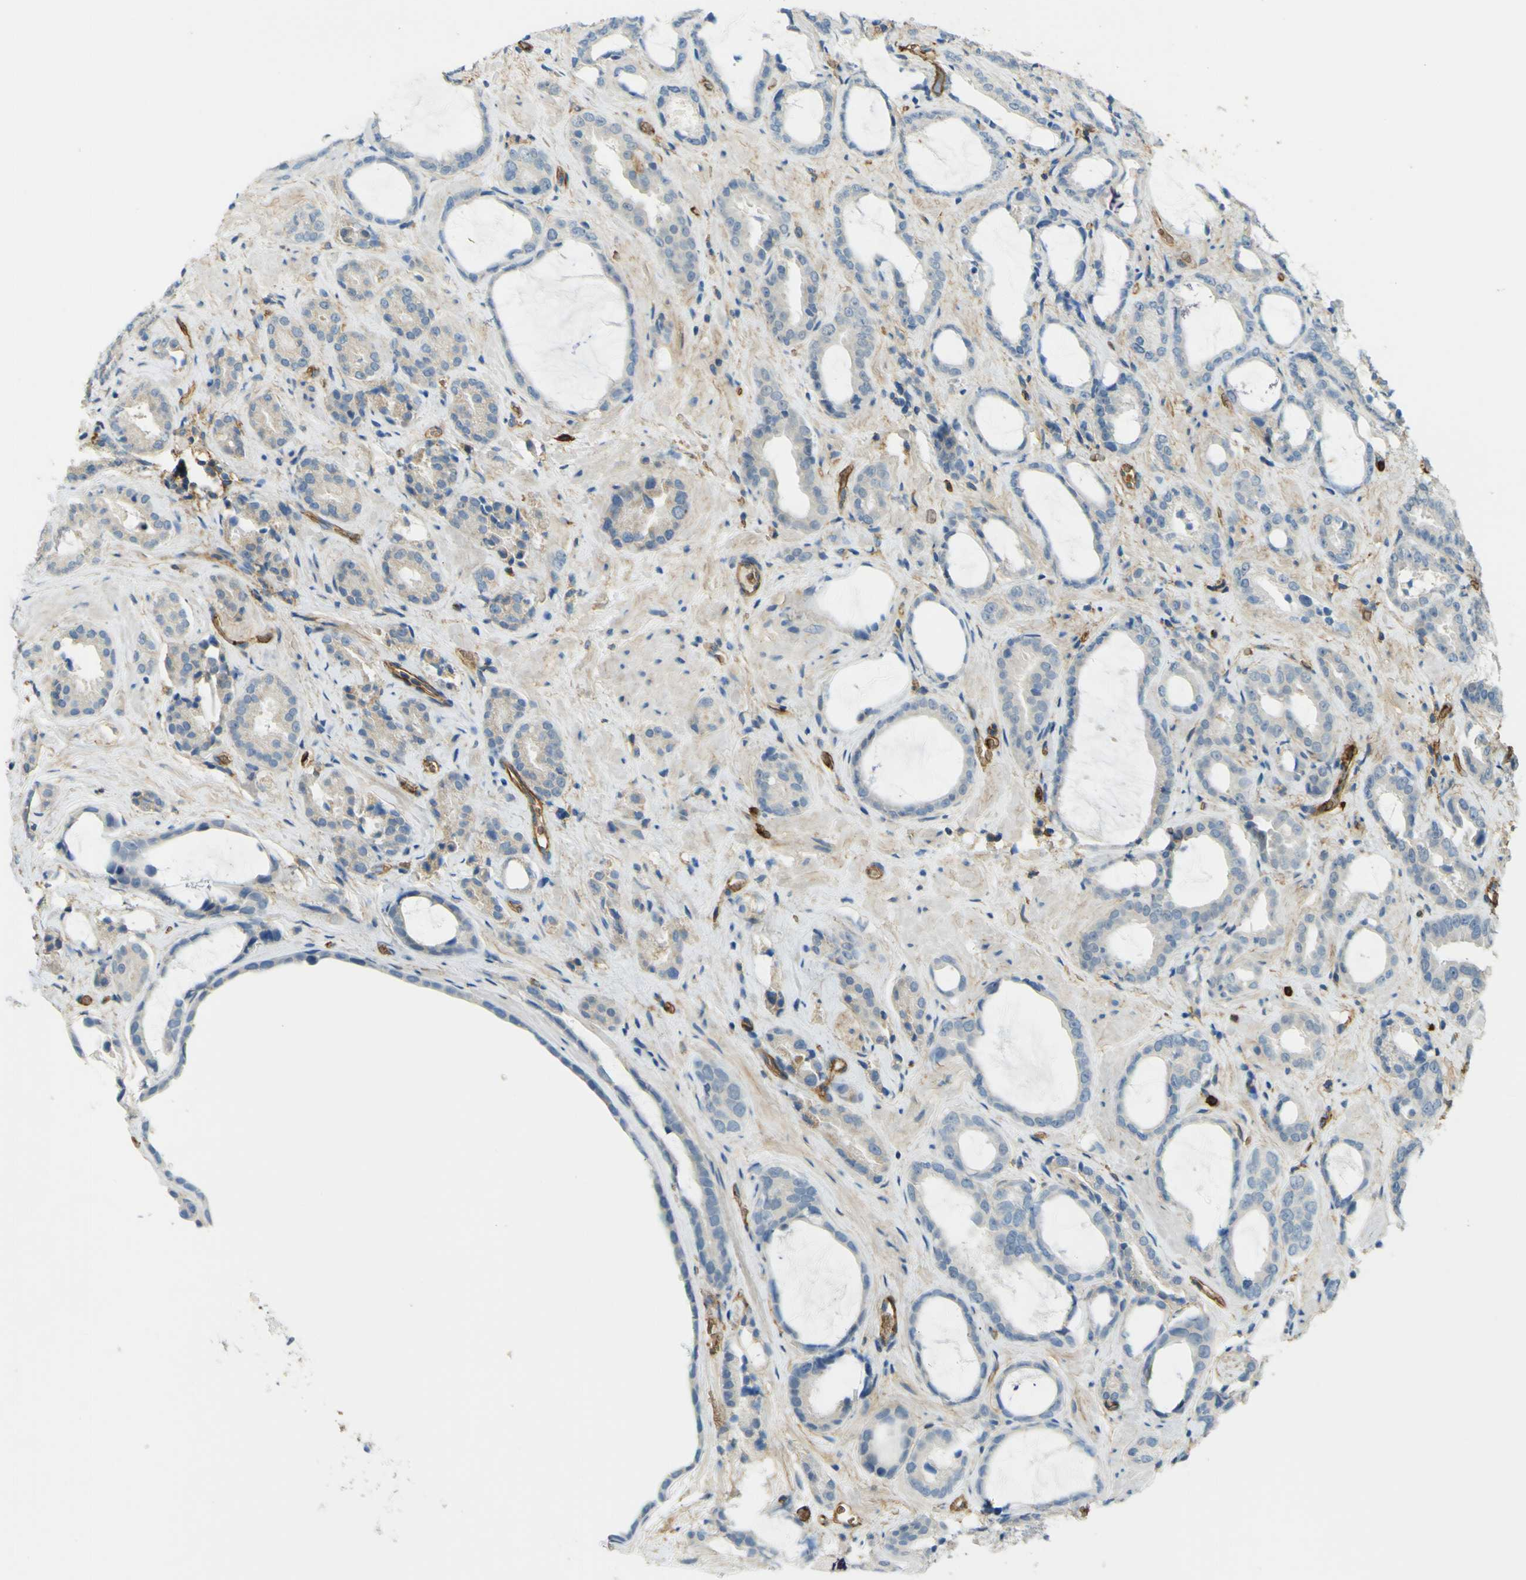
{"staining": {"intensity": "weak", "quantity": "<25%", "location": "cytoplasmic/membranous"}, "tissue": "prostate cancer", "cell_type": "Tumor cells", "image_type": "cancer", "snomed": [{"axis": "morphology", "description": "Adenocarcinoma, Low grade"}, {"axis": "topography", "description": "Prostate"}], "caption": "Tumor cells show no significant expression in prostate cancer.", "gene": "PLXDC1", "patient": {"sex": "male", "age": 60}}